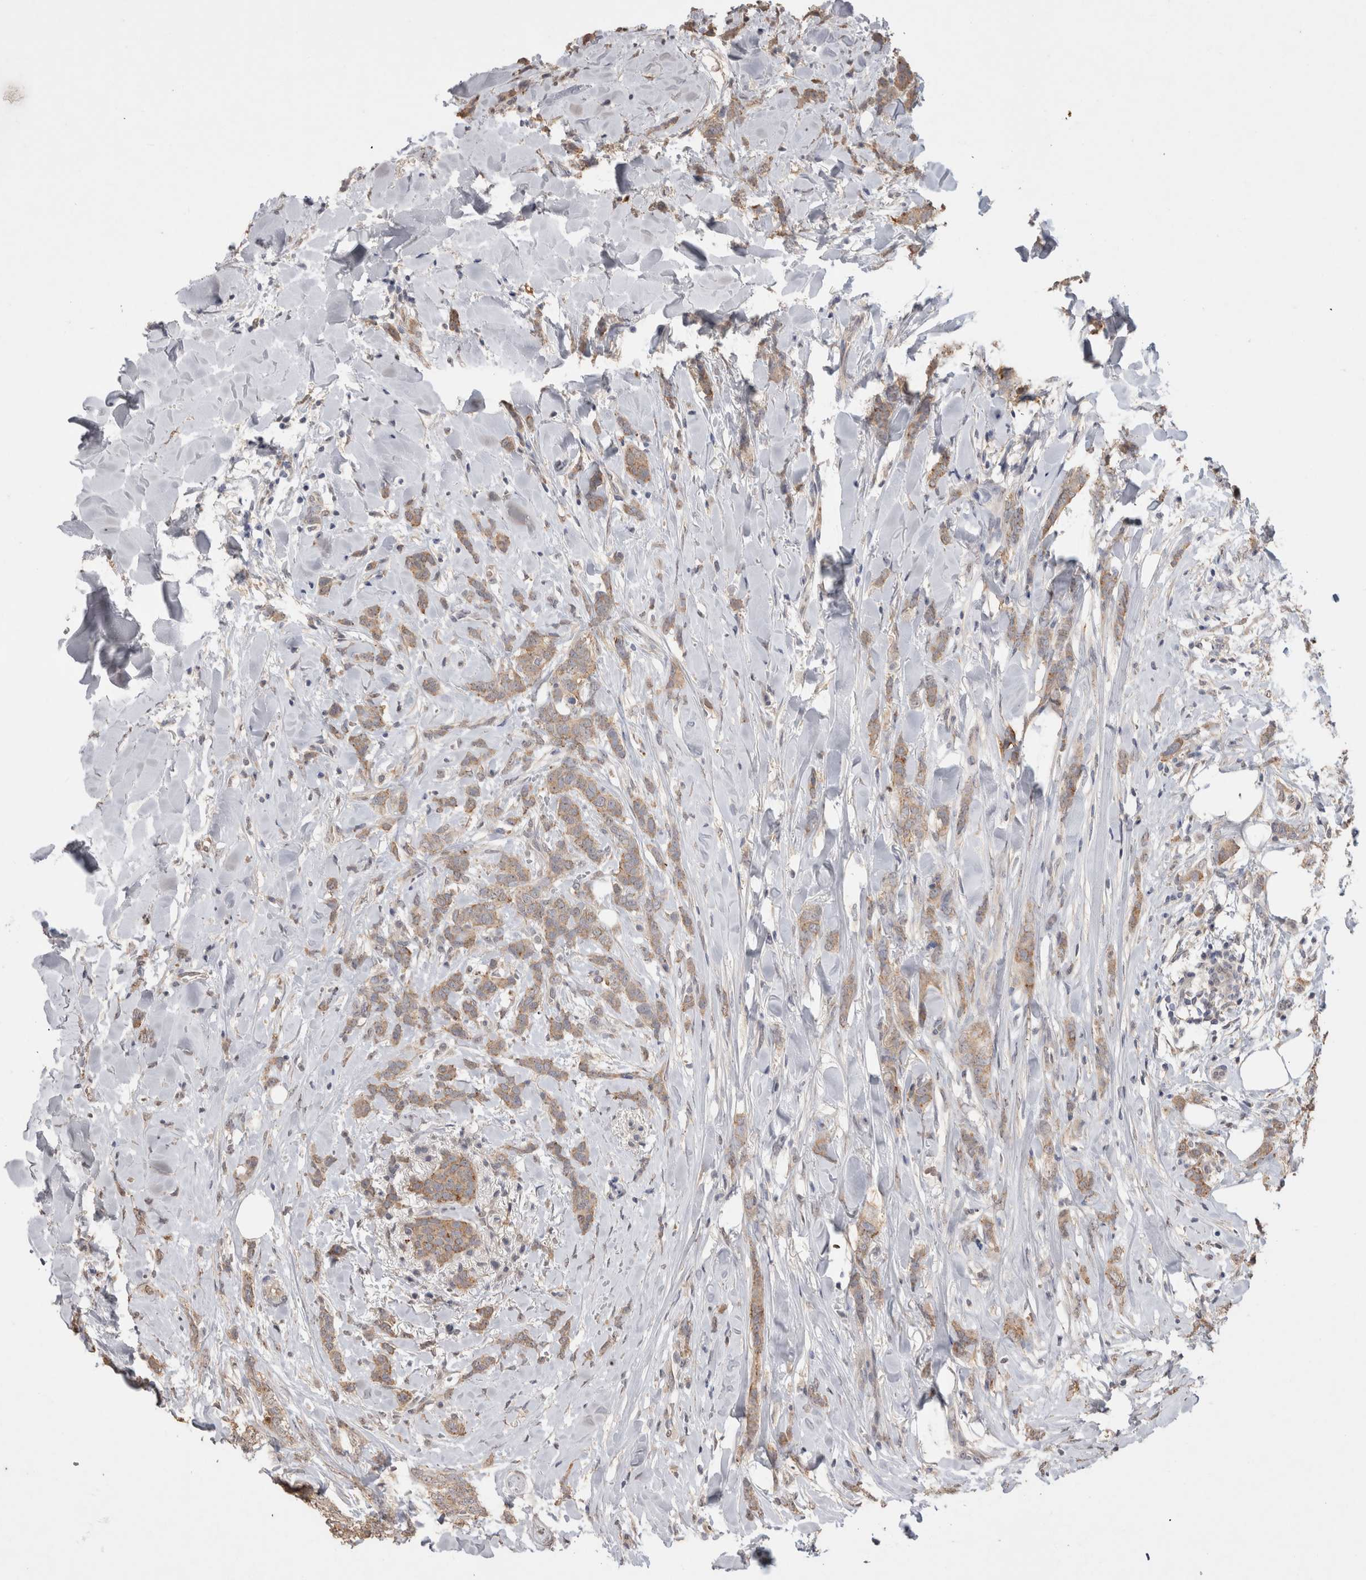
{"staining": {"intensity": "weak", "quantity": ">75%", "location": "cytoplasmic/membranous"}, "tissue": "breast cancer", "cell_type": "Tumor cells", "image_type": "cancer", "snomed": [{"axis": "morphology", "description": "Lobular carcinoma"}, {"axis": "topography", "description": "Skin"}, {"axis": "topography", "description": "Breast"}], "caption": "Protein expression analysis of human breast cancer reveals weak cytoplasmic/membranous expression in approximately >75% of tumor cells.", "gene": "NAALADL2", "patient": {"sex": "female", "age": 46}}